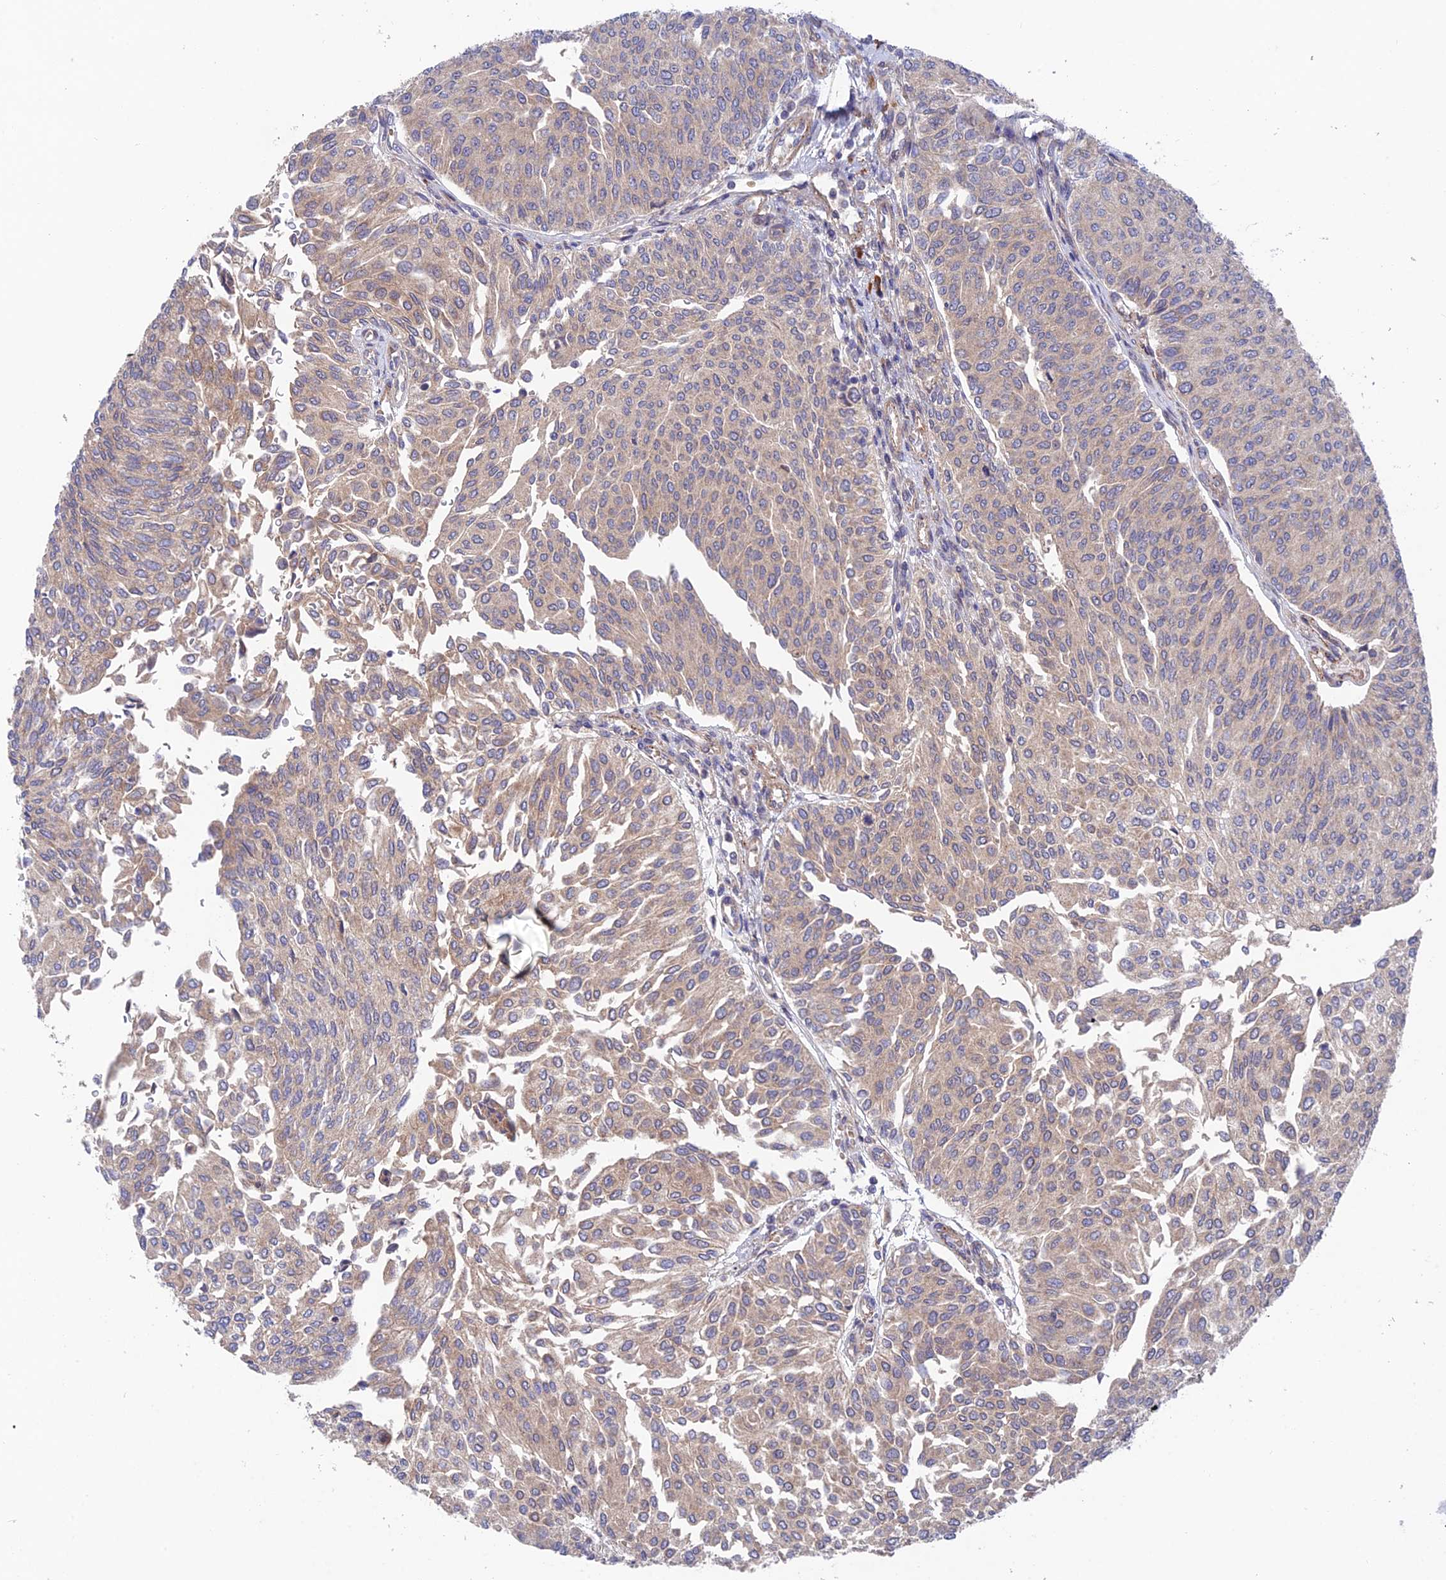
{"staining": {"intensity": "weak", "quantity": "25%-75%", "location": "cytoplasmic/membranous"}, "tissue": "urothelial cancer", "cell_type": "Tumor cells", "image_type": "cancer", "snomed": [{"axis": "morphology", "description": "Urothelial carcinoma, High grade"}, {"axis": "topography", "description": "Urinary bladder"}], "caption": "Urothelial carcinoma (high-grade) stained for a protein (brown) displays weak cytoplasmic/membranous positive staining in approximately 25%-75% of tumor cells.", "gene": "UROS", "patient": {"sex": "female", "age": 79}}